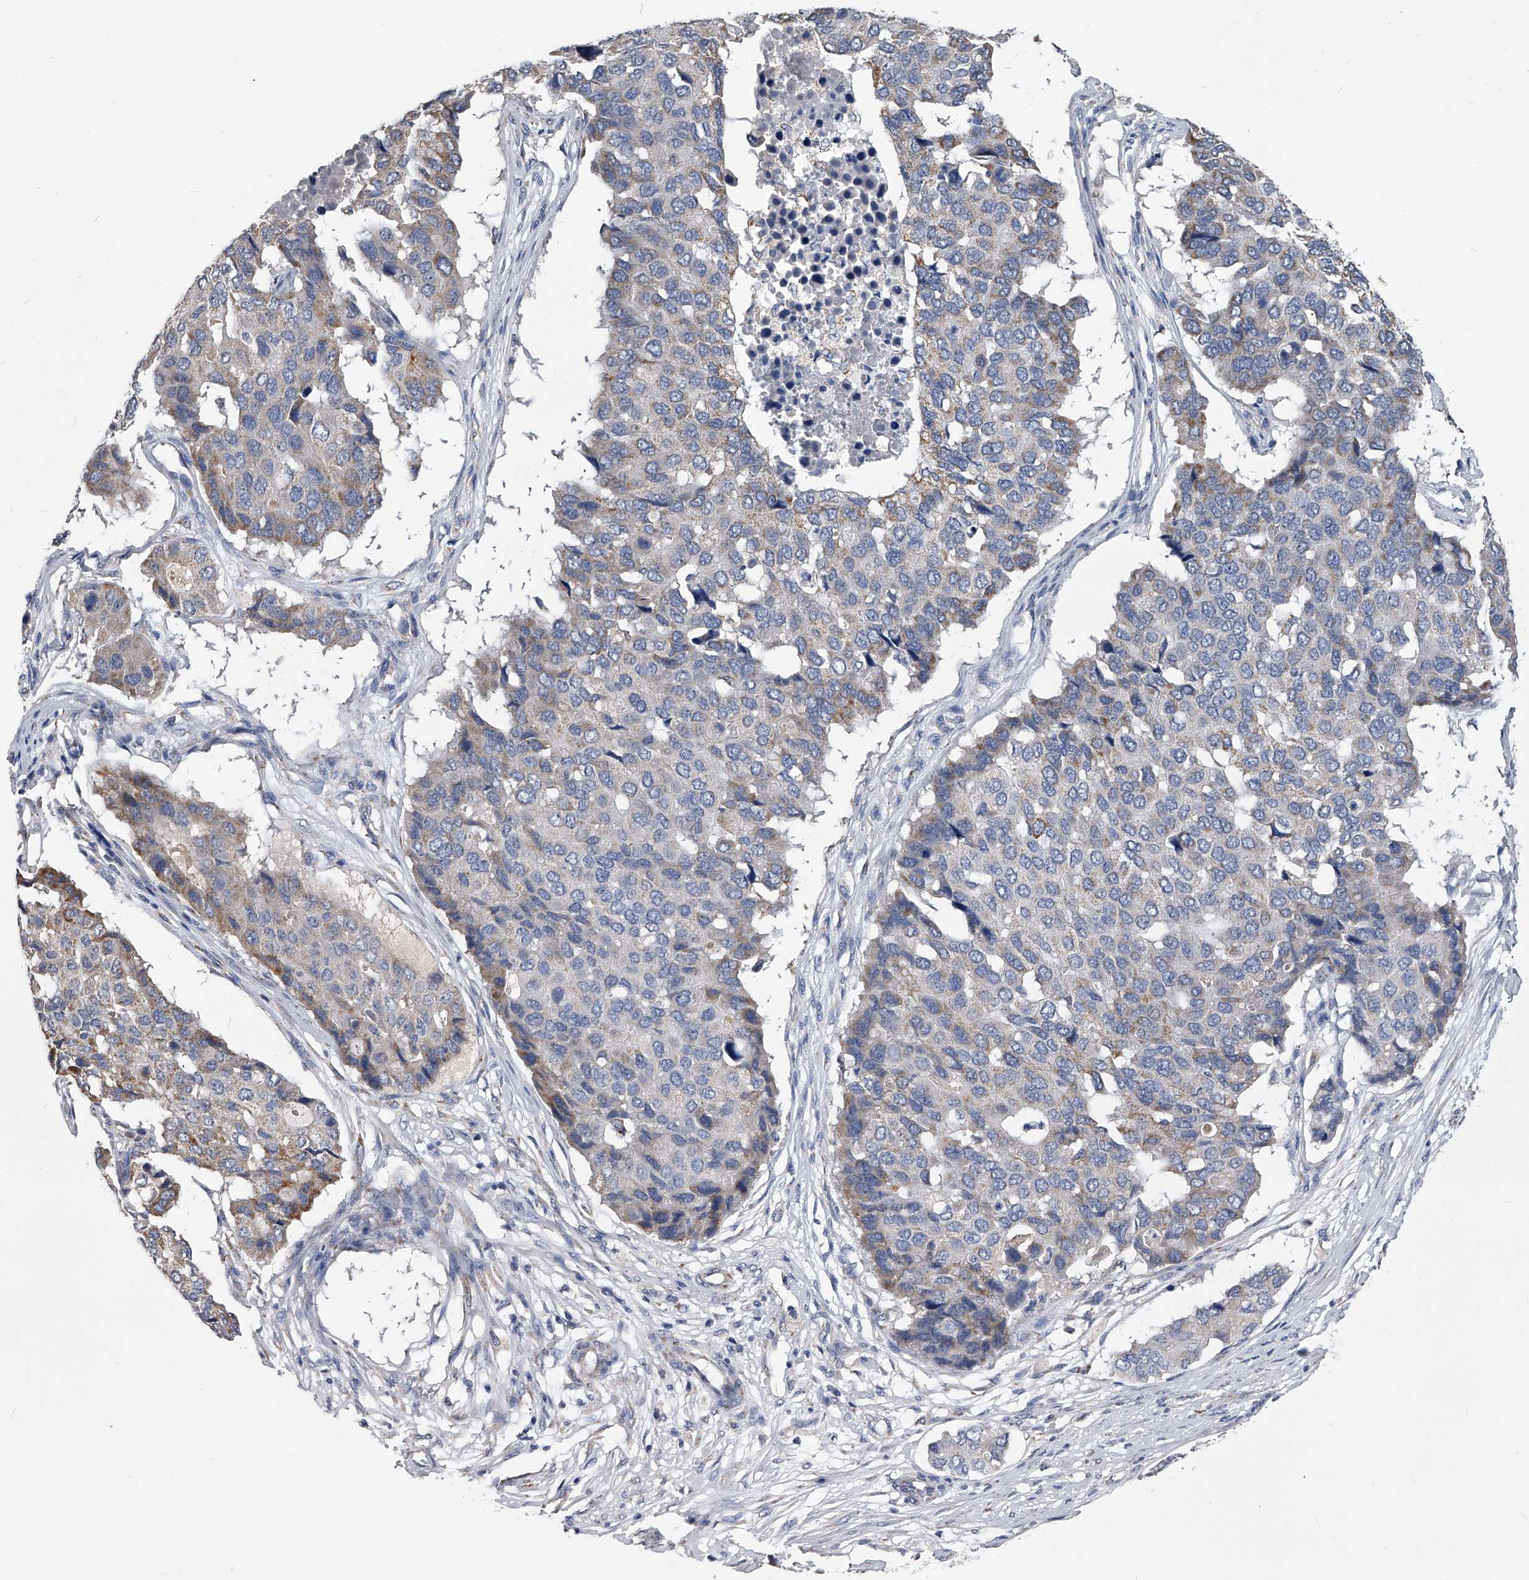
{"staining": {"intensity": "weak", "quantity": "25%-75%", "location": "cytoplasmic/membranous"}, "tissue": "pancreatic cancer", "cell_type": "Tumor cells", "image_type": "cancer", "snomed": [{"axis": "morphology", "description": "Adenocarcinoma, NOS"}, {"axis": "topography", "description": "Pancreas"}], "caption": "About 25%-75% of tumor cells in pancreatic cancer demonstrate weak cytoplasmic/membranous protein staining as visualized by brown immunohistochemical staining.", "gene": "OAT", "patient": {"sex": "male", "age": 50}}